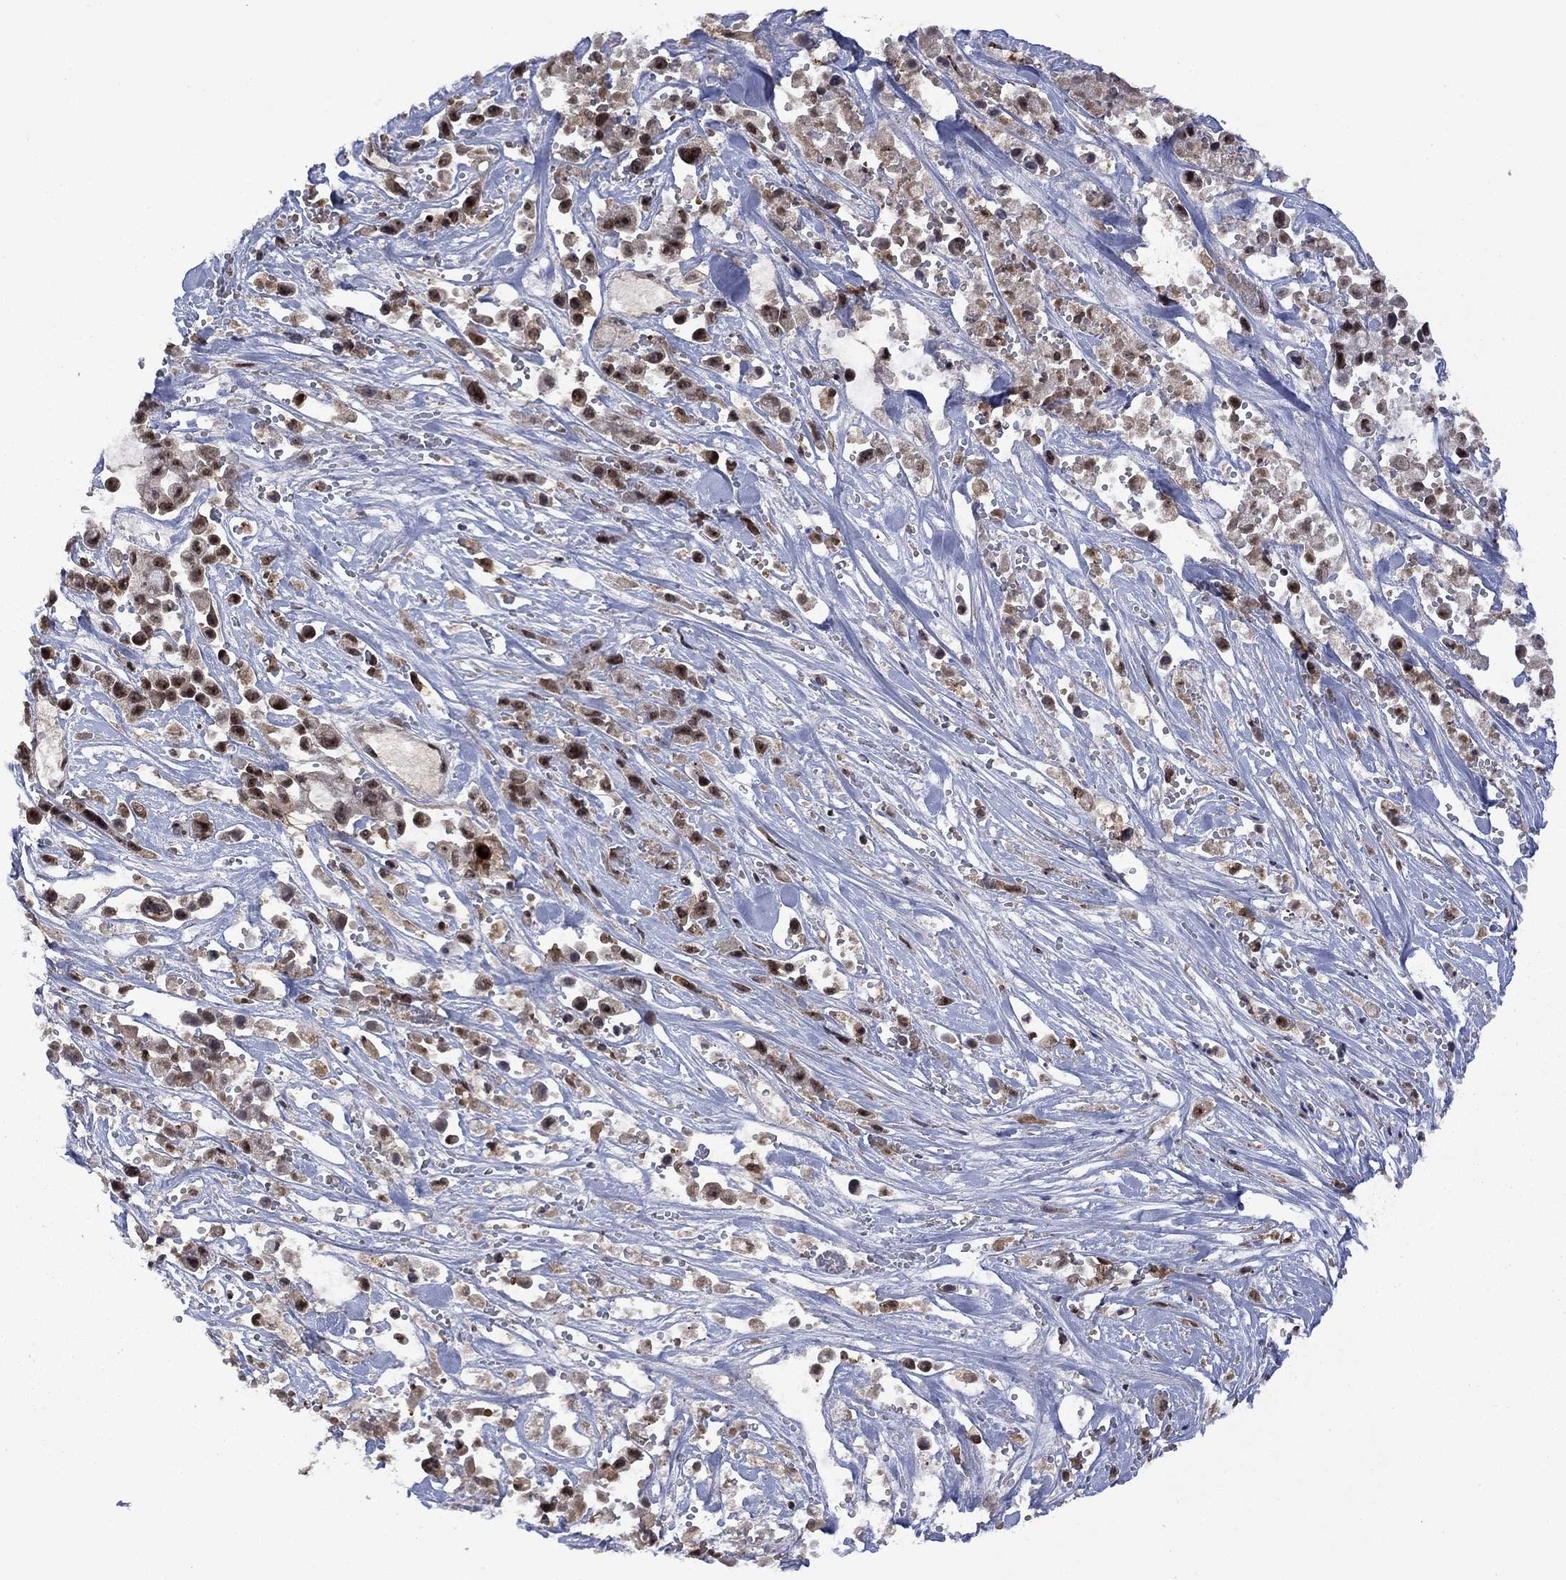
{"staining": {"intensity": "moderate", "quantity": ">75%", "location": "nuclear"}, "tissue": "pancreatic cancer", "cell_type": "Tumor cells", "image_type": "cancer", "snomed": [{"axis": "morphology", "description": "Adenocarcinoma, NOS"}, {"axis": "topography", "description": "Pancreas"}], "caption": "IHC staining of pancreatic cancer (adenocarcinoma), which exhibits medium levels of moderate nuclear staining in approximately >75% of tumor cells indicating moderate nuclear protein expression. The staining was performed using DAB (3,3'-diaminobenzidine) (brown) for protein detection and nuclei were counterstained in hematoxylin (blue).", "gene": "FBL", "patient": {"sex": "male", "age": 44}}